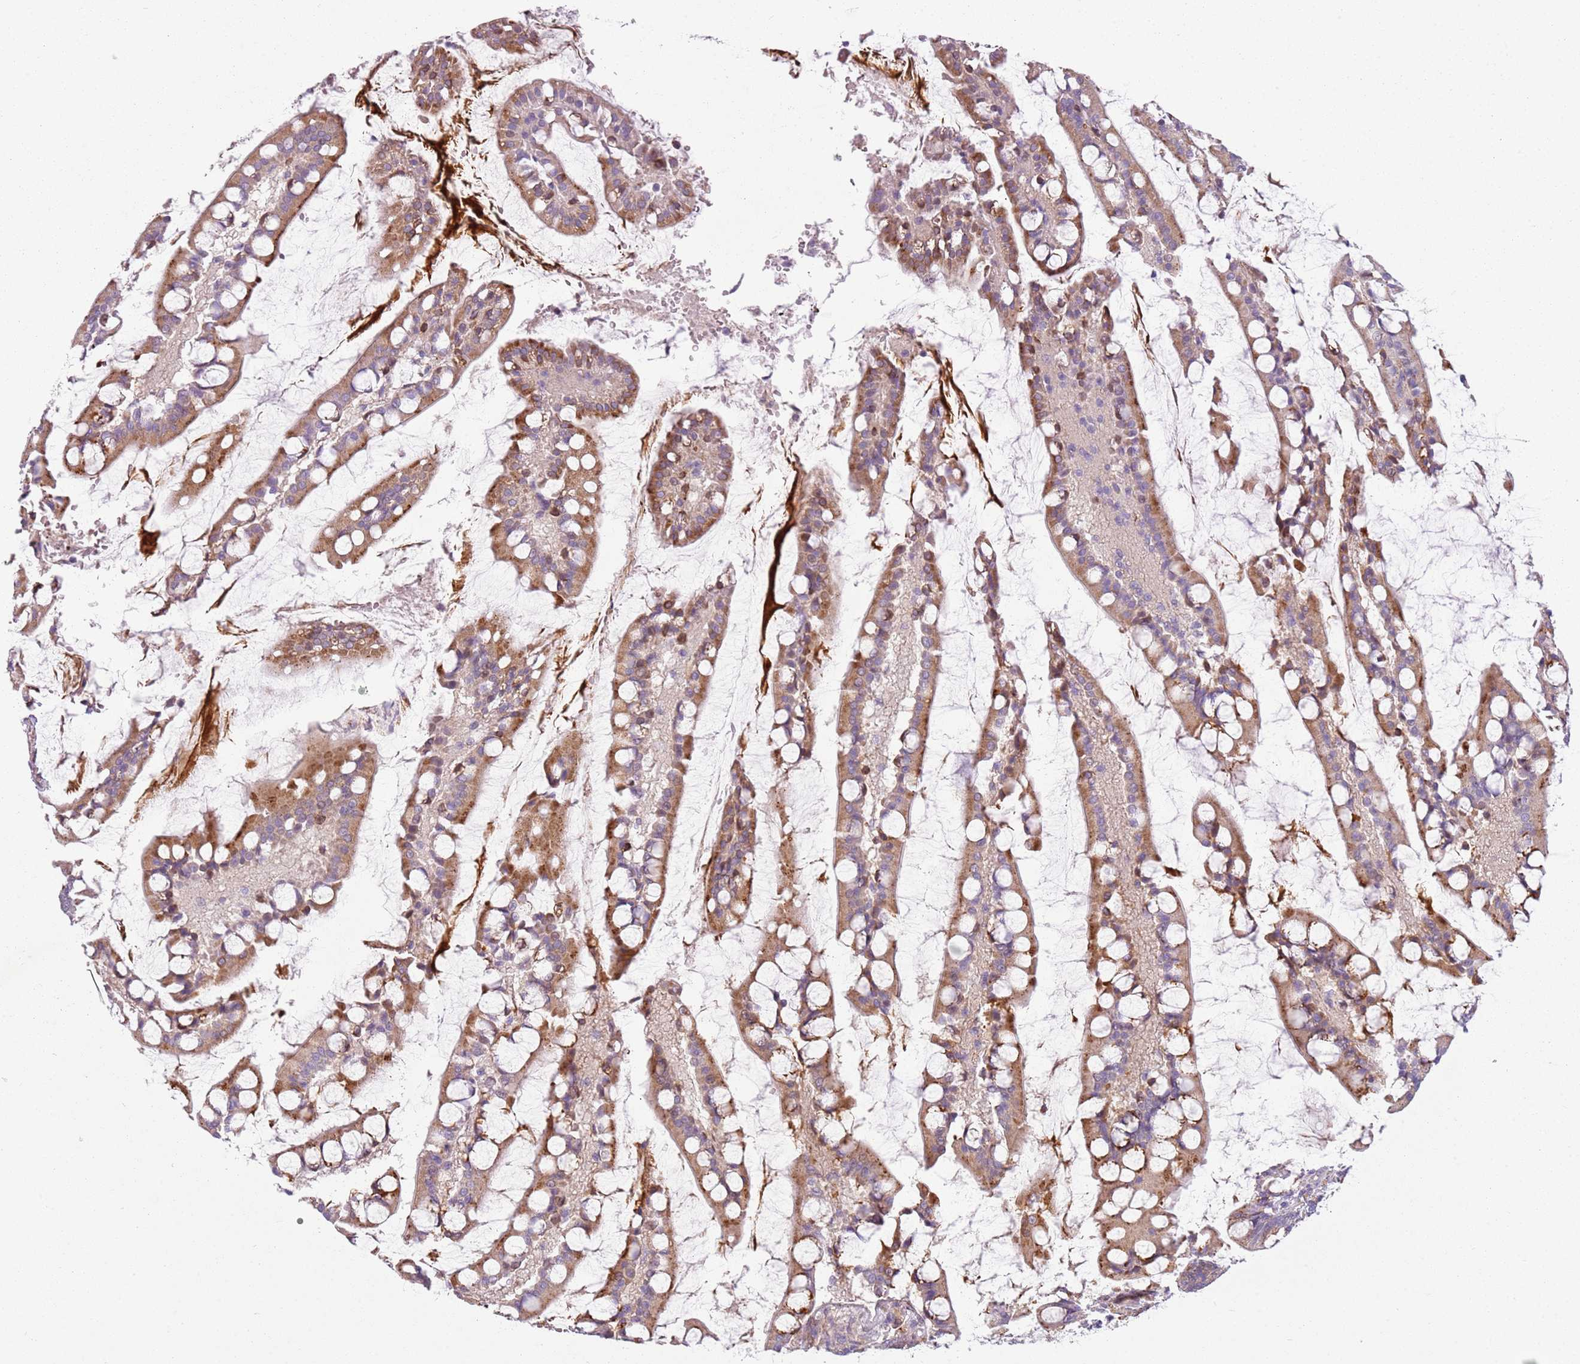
{"staining": {"intensity": "moderate", "quantity": ">75%", "location": "cytoplasmic/membranous"}, "tissue": "small intestine", "cell_type": "Glandular cells", "image_type": "normal", "snomed": [{"axis": "morphology", "description": "Normal tissue, NOS"}, {"axis": "topography", "description": "Small intestine"}], "caption": "Approximately >75% of glandular cells in benign human small intestine display moderate cytoplasmic/membranous protein positivity as visualized by brown immunohistochemical staining.", "gene": "PVRIG", "patient": {"sex": "male", "age": 52}}